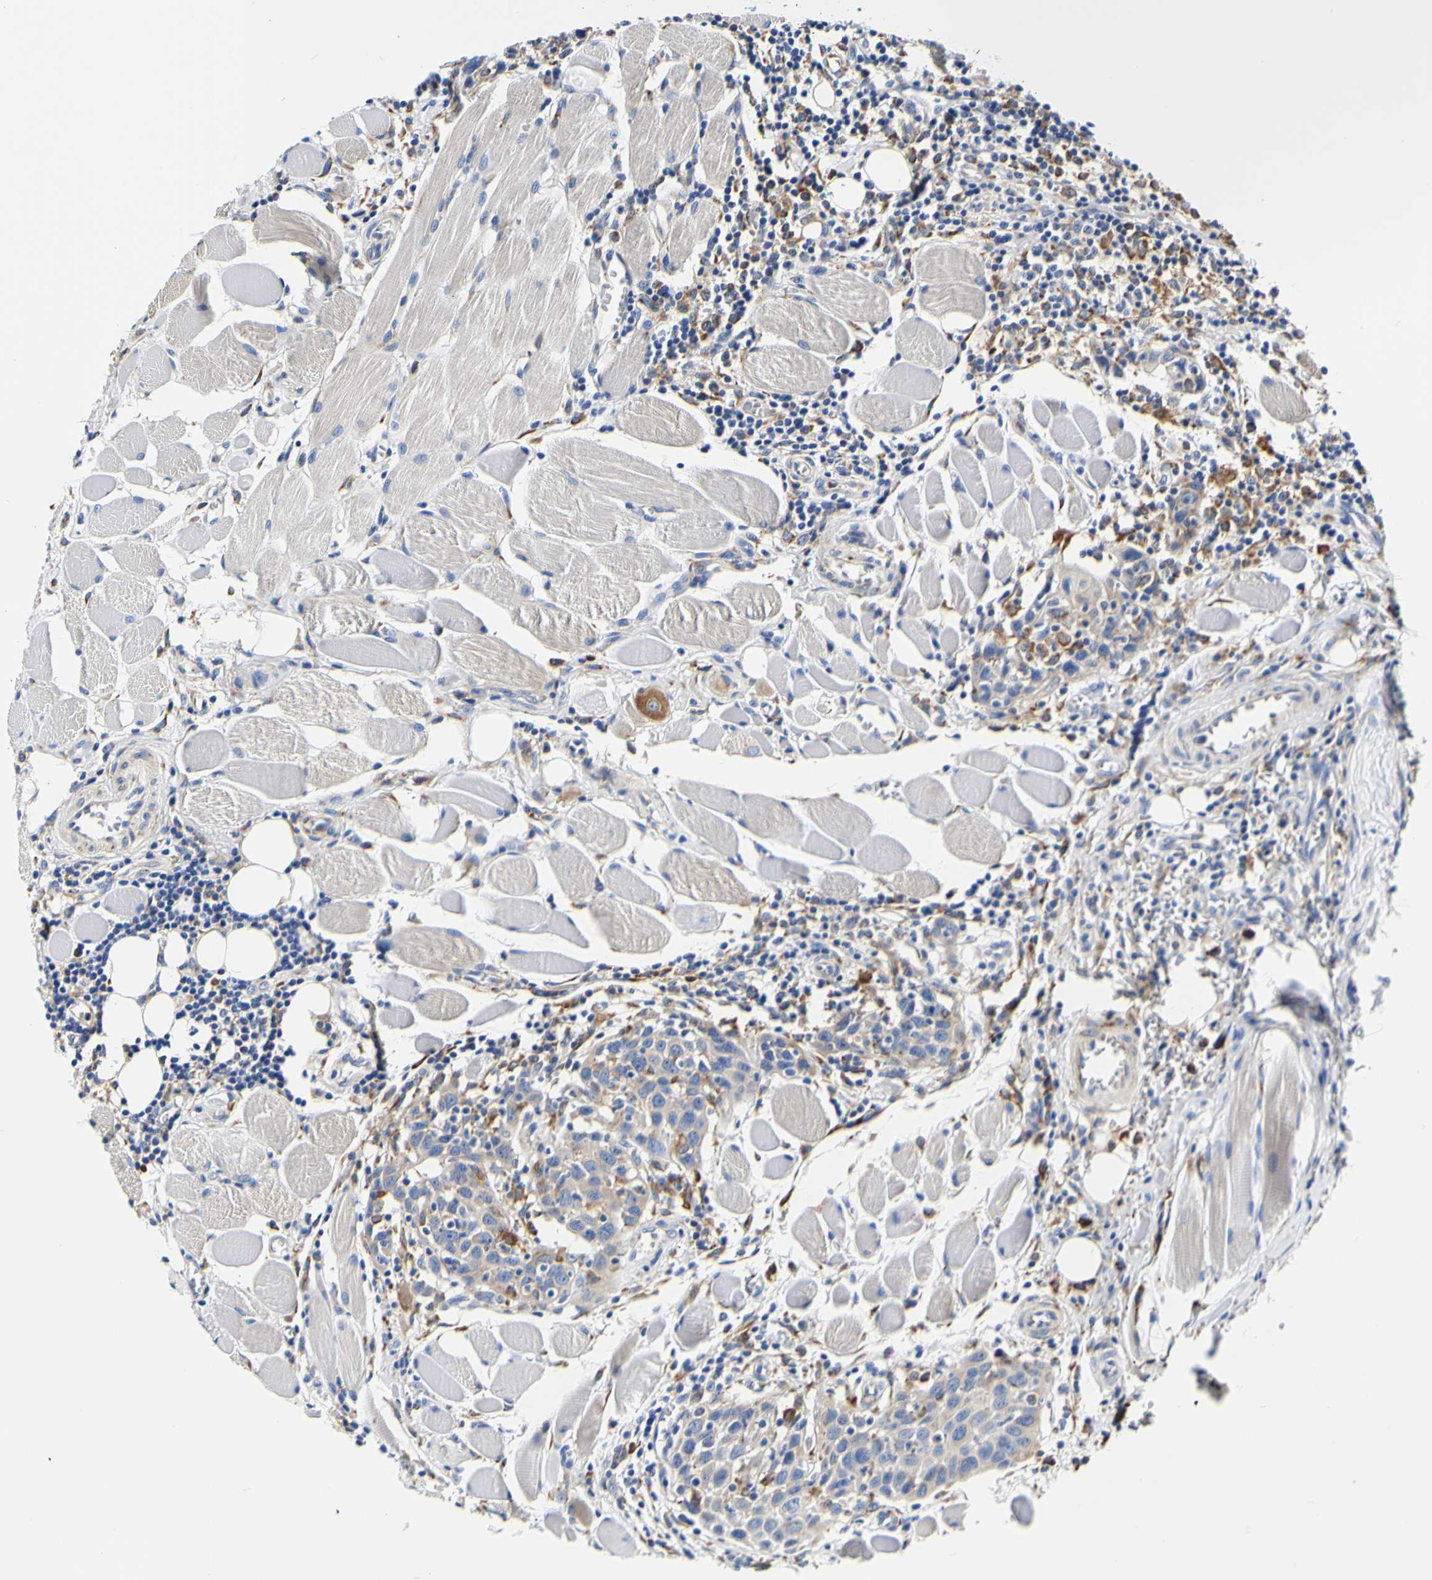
{"staining": {"intensity": "weak", "quantity": ">75%", "location": "cytoplasmic/membranous"}, "tissue": "head and neck cancer", "cell_type": "Tumor cells", "image_type": "cancer", "snomed": [{"axis": "morphology", "description": "Squamous cell carcinoma, NOS"}, {"axis": "topography", "description": "Oral tissue"}, {"axis": "topography", "description": "Head-Neck"}], "caption": "Protein expression analysis of head and neck cancer exhibits weak cytoplasmic/membranous positivity in approximately >75% of tumor cells.", "gene": "P4HB", "patient": {"sex": "female", "age": 50}}